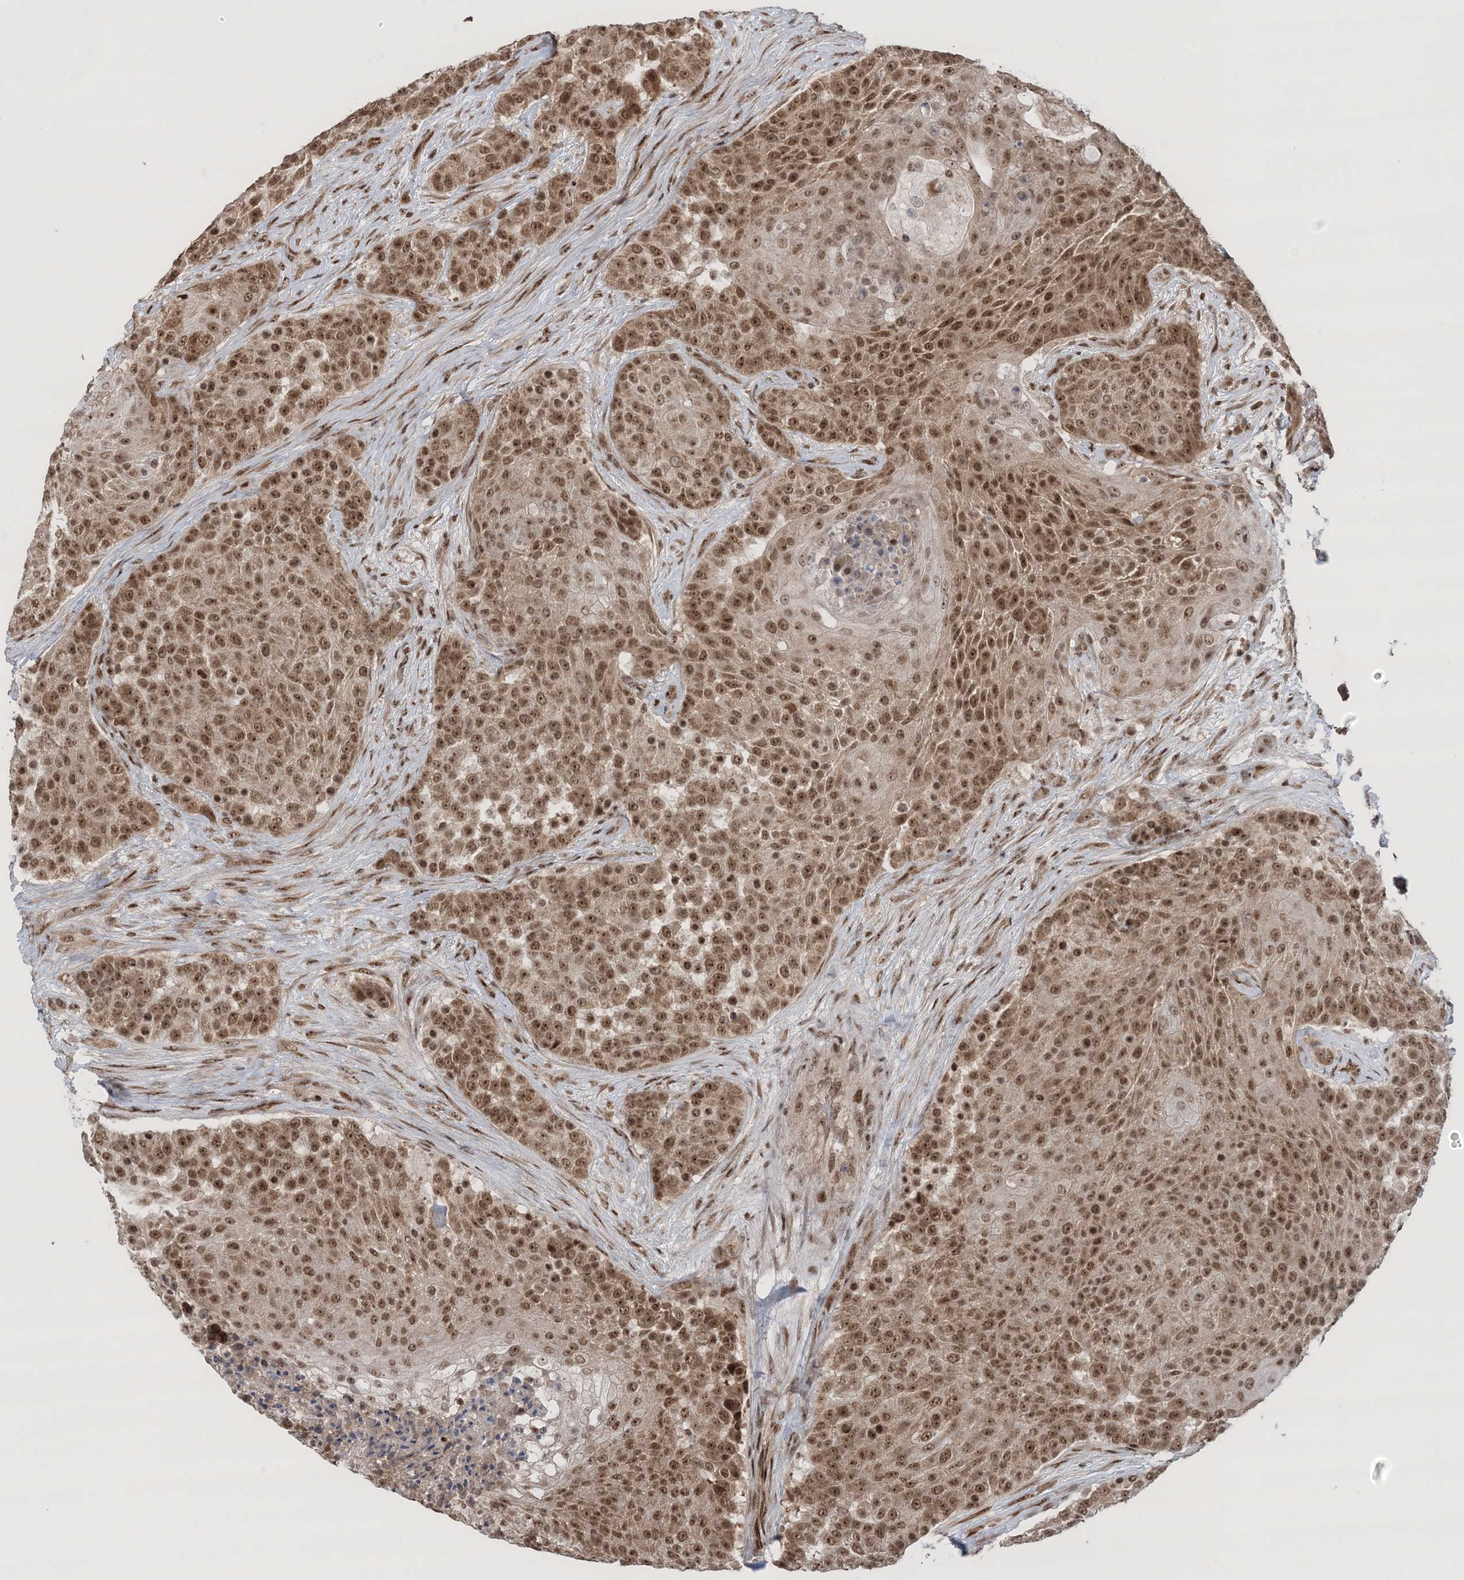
{"staining": {"intensity": "moderate", "quantity": ">75%", "location": "nuclear"}, "tissue": "urothelial cancer", "cell_type": "Tumor cells", "image_type": "cancer", "snomed": [{"axis": "morphology", "description": "Urothelial carcinoma, High grade"}, {"axis": "topography", "description": "Urinary bladder"}], "caption": "An immunohistochemistry (IHC) micrograph of tumor tissue is shown. Protein staining in brown labels moderate nuclear positivity in urothelial cancer within tumor cells. Immunohistochemistry stains the protein in brown and the nuclei are stained blue.", "gene": "NOA1", "patient": {"sex": "female", "age": 63}}